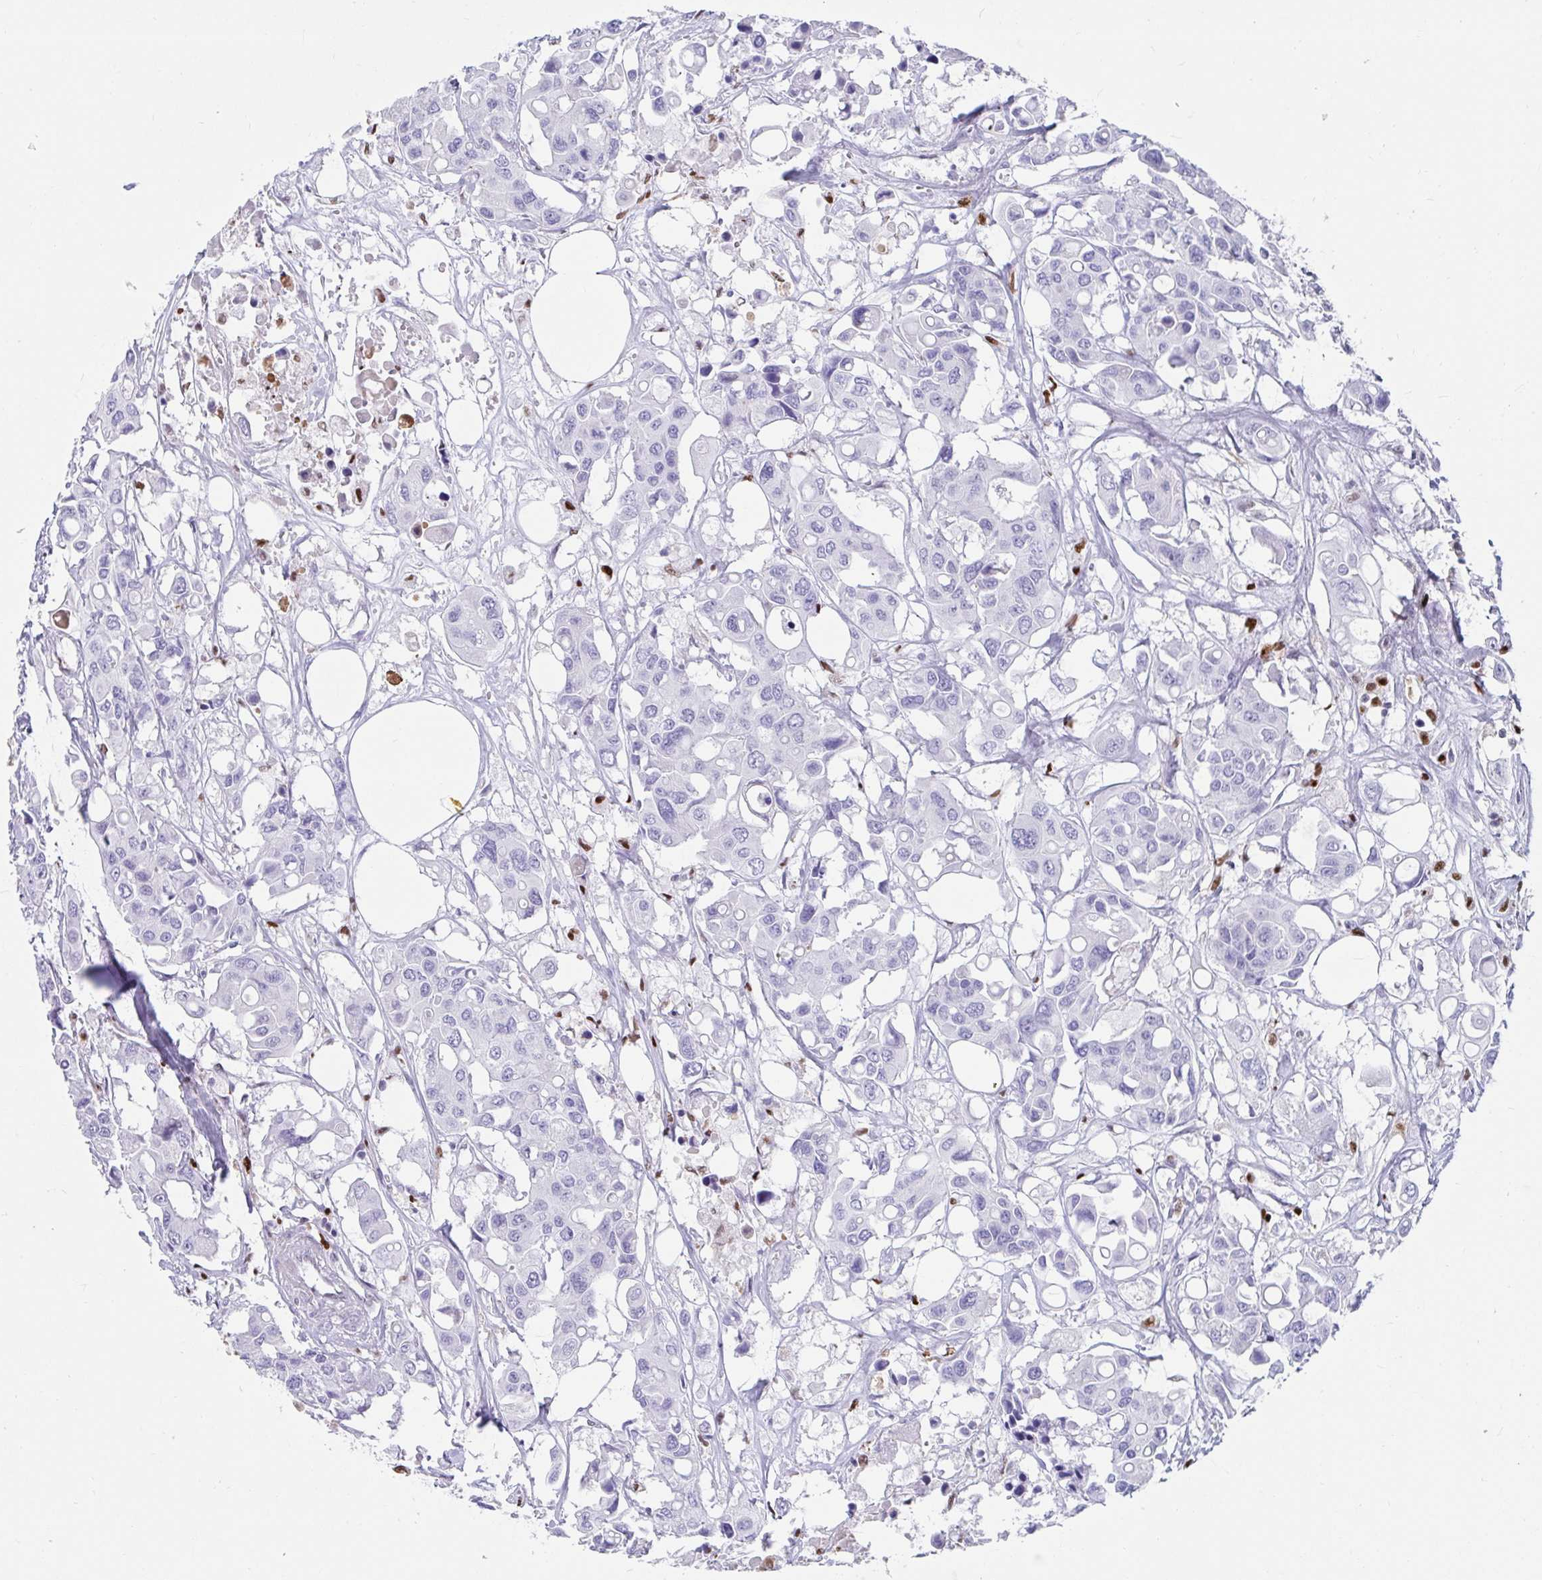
{"staining": {"intensity": "negative", "quantity": "none", "location": "none"}, "tissue": "colorectal cancer", "cell_type": "Tumor cells", "image_type": "cancer", "snomed": [{"axis": "morphology", "description": "Adenocarcinoma, NOS"}, {"axis": "topography", "description": "Colon"}], "caption": "High magnification brightfield microscopy of colorectal cancer stained with DAB (3,3'-diaminobenzidine) (brown) and counterstained with hematoxylin (blue): tumor cells show no significant positivity.", "gene": "ZNF586", "patient": {"sex": "male", "age": 77}}